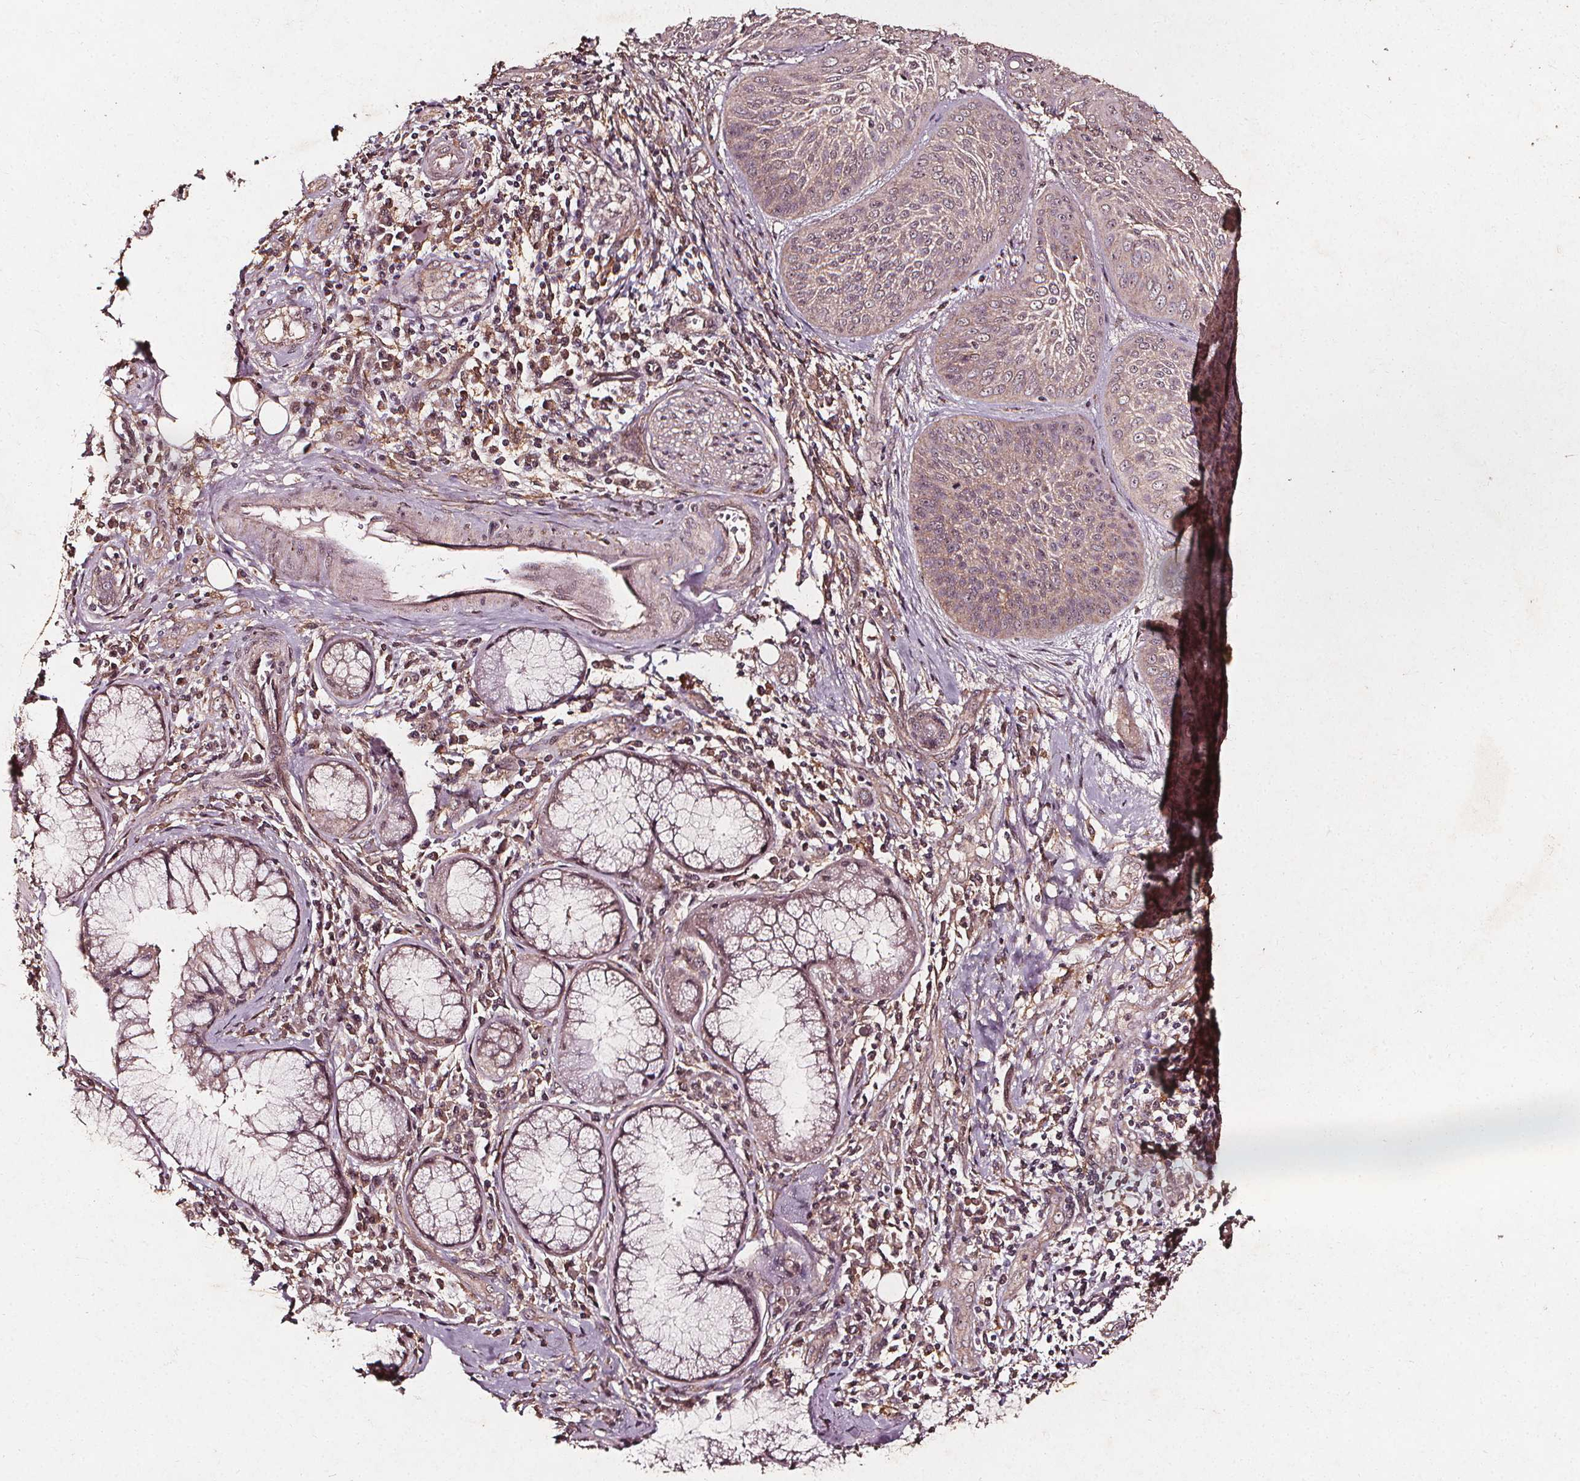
{"staining": {"intensity": "weak", "quantity": "<25%", "location": "cytoplasmic/membranous"}, "tissue": "lung cancer", "cell_type": "Tumor cells", "image_type": "cancer", "snomed": [{"axis": "morphology", "description": "Squamous cell carcinoma, NOS"}, {"axis": "topography", "description": "Lung"}], "caption": "High power microscopy image of an immunohistochemistry photomicrograph of lung cancer (squamous cell carcinoma), revealing no significant staining in tumor cells.", "gene": "ABCA1", "patient": {"sex": "male", "age": 74}}